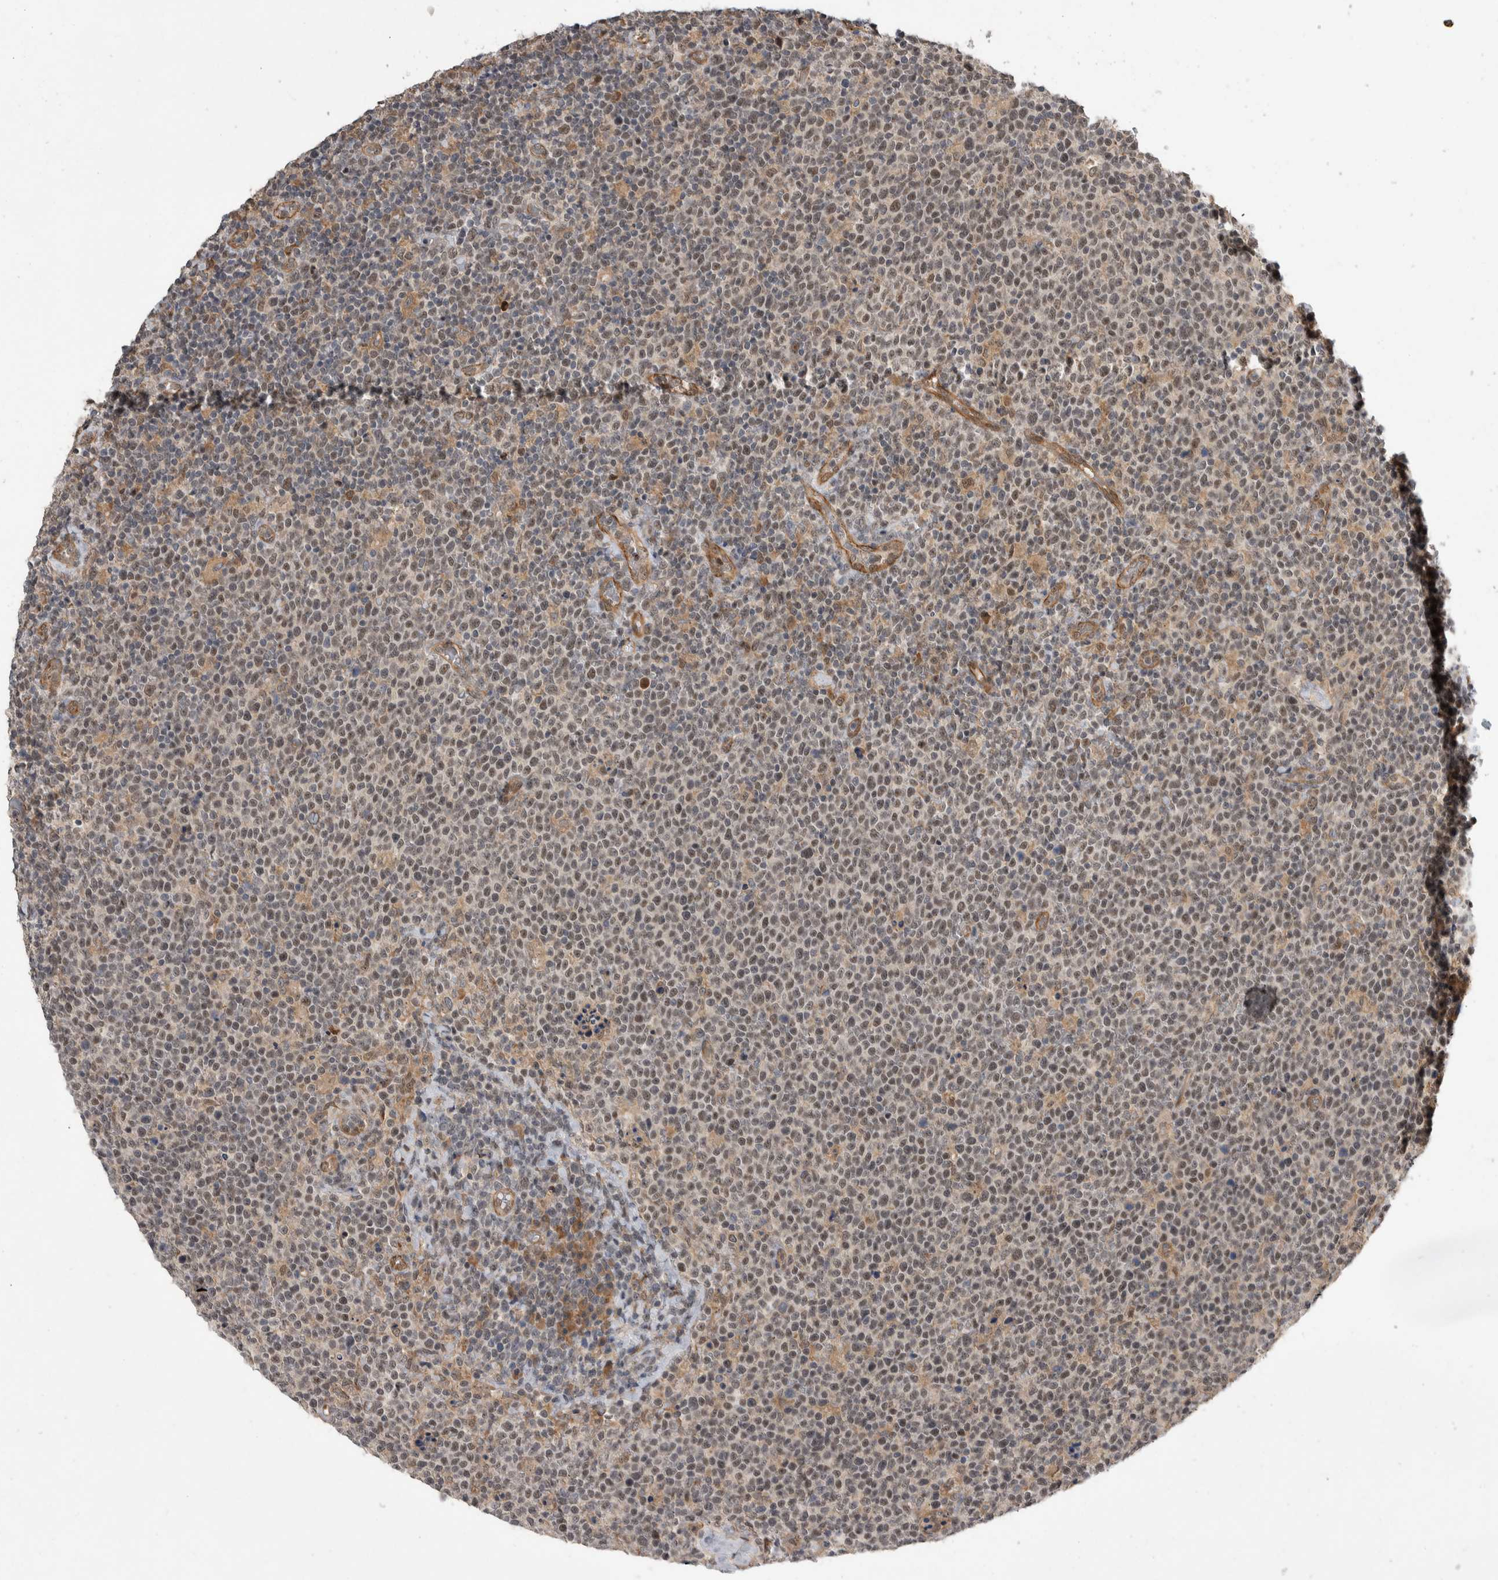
{"staining": {"intensity": "weak", "quantity": "<25%", "location": "cytoplasmic/membranous,nuclear"}, "tissue": "lymphoma", "cell_type": "Tumor cells", "image_type": "cancer", "snomed": [{"axis": "morphology", "description": "Malignant lymphoma, non-Hodgkin's type, High grade"}, {"axis": "topography", "description": "Lymph node"}], "caption": "Immunohistochemistry (IHC) micrograph of neoplastic tissue: lymphoma stained with DAB (3,3'-diaminobenzidine) demonstrates no significant protein positivity in tumor cells.", "gene": "PRDM4", "patient": {"sex": "male", "age": 61}}